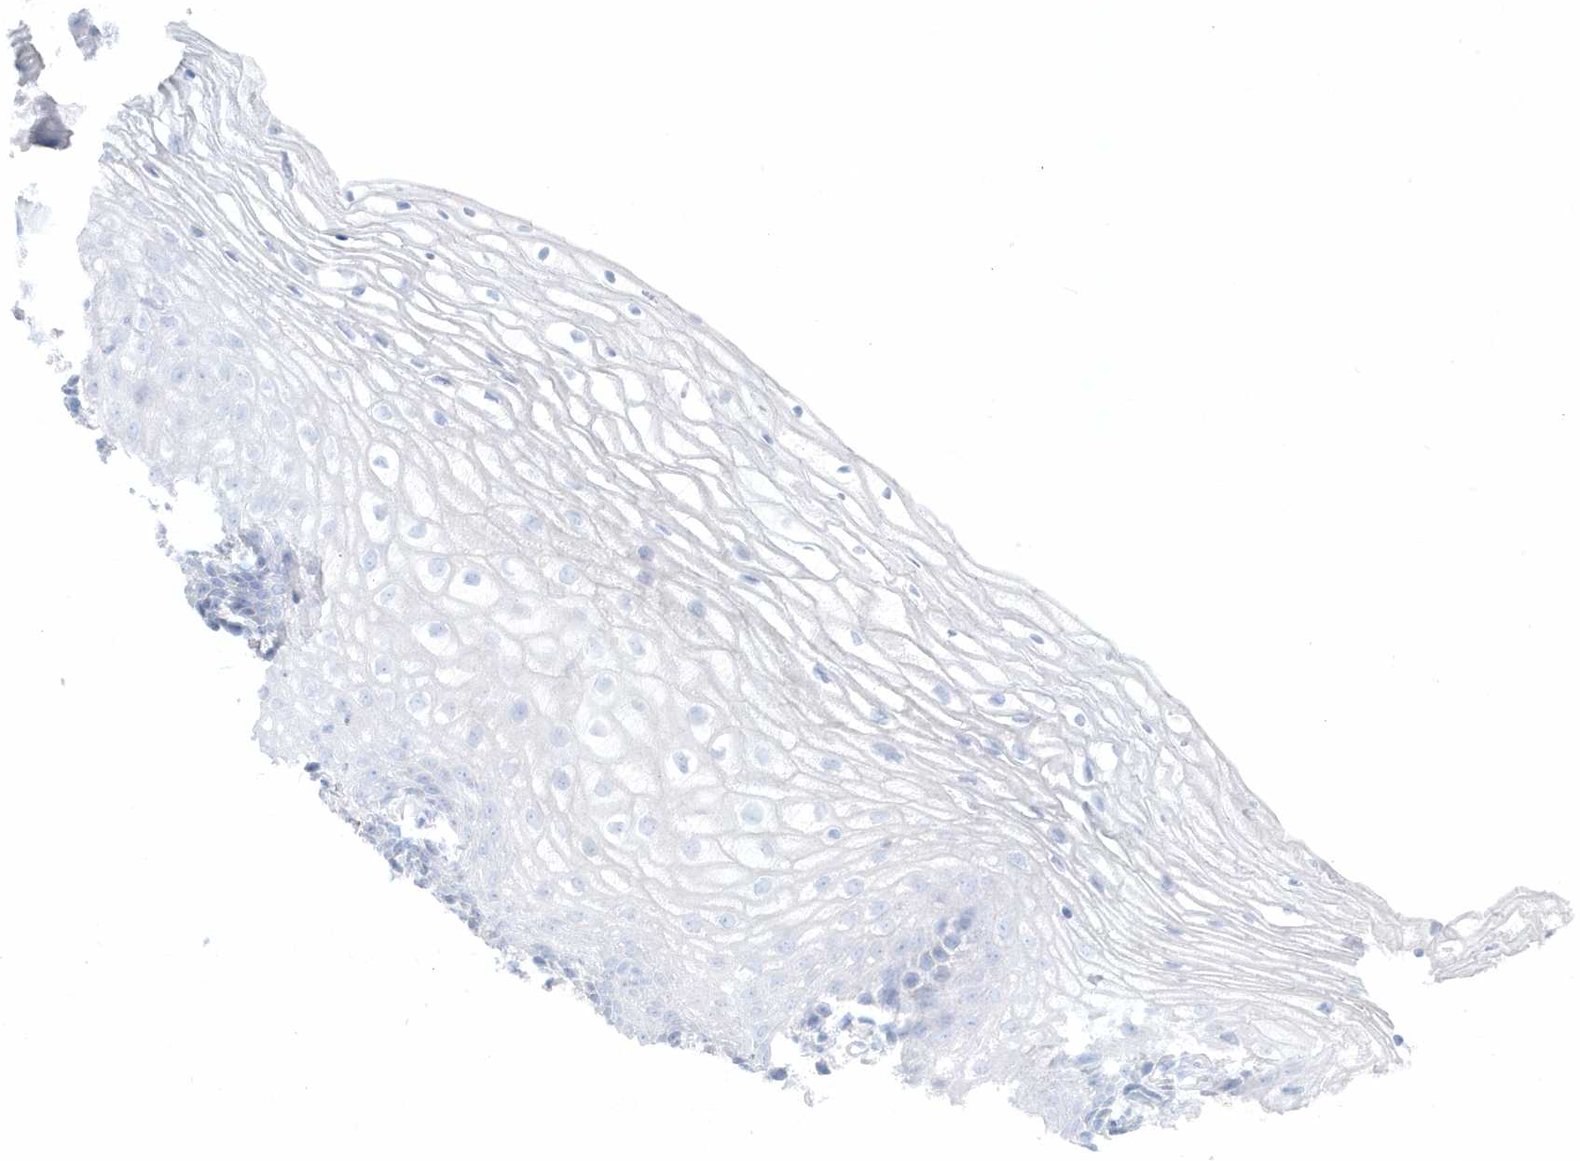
{"staining": {"intensity": "negative", "quantity": "none", "location": "none"}, "tissue": "vagina", "cell_type": "Squamous epithelial cells", "image_type": "normal", "snomed": [{"axis": "morphology", "description": "Normal tissue, NOS"}, {"axis": "topography", "description": "Vagina"}], "caption": "Vagina stained for a protein using immunohistochemistry reveals no positivity squamous epithelial cells.", "gene": "FAM98A", "patient": {"sex": "female", "age": 60}}